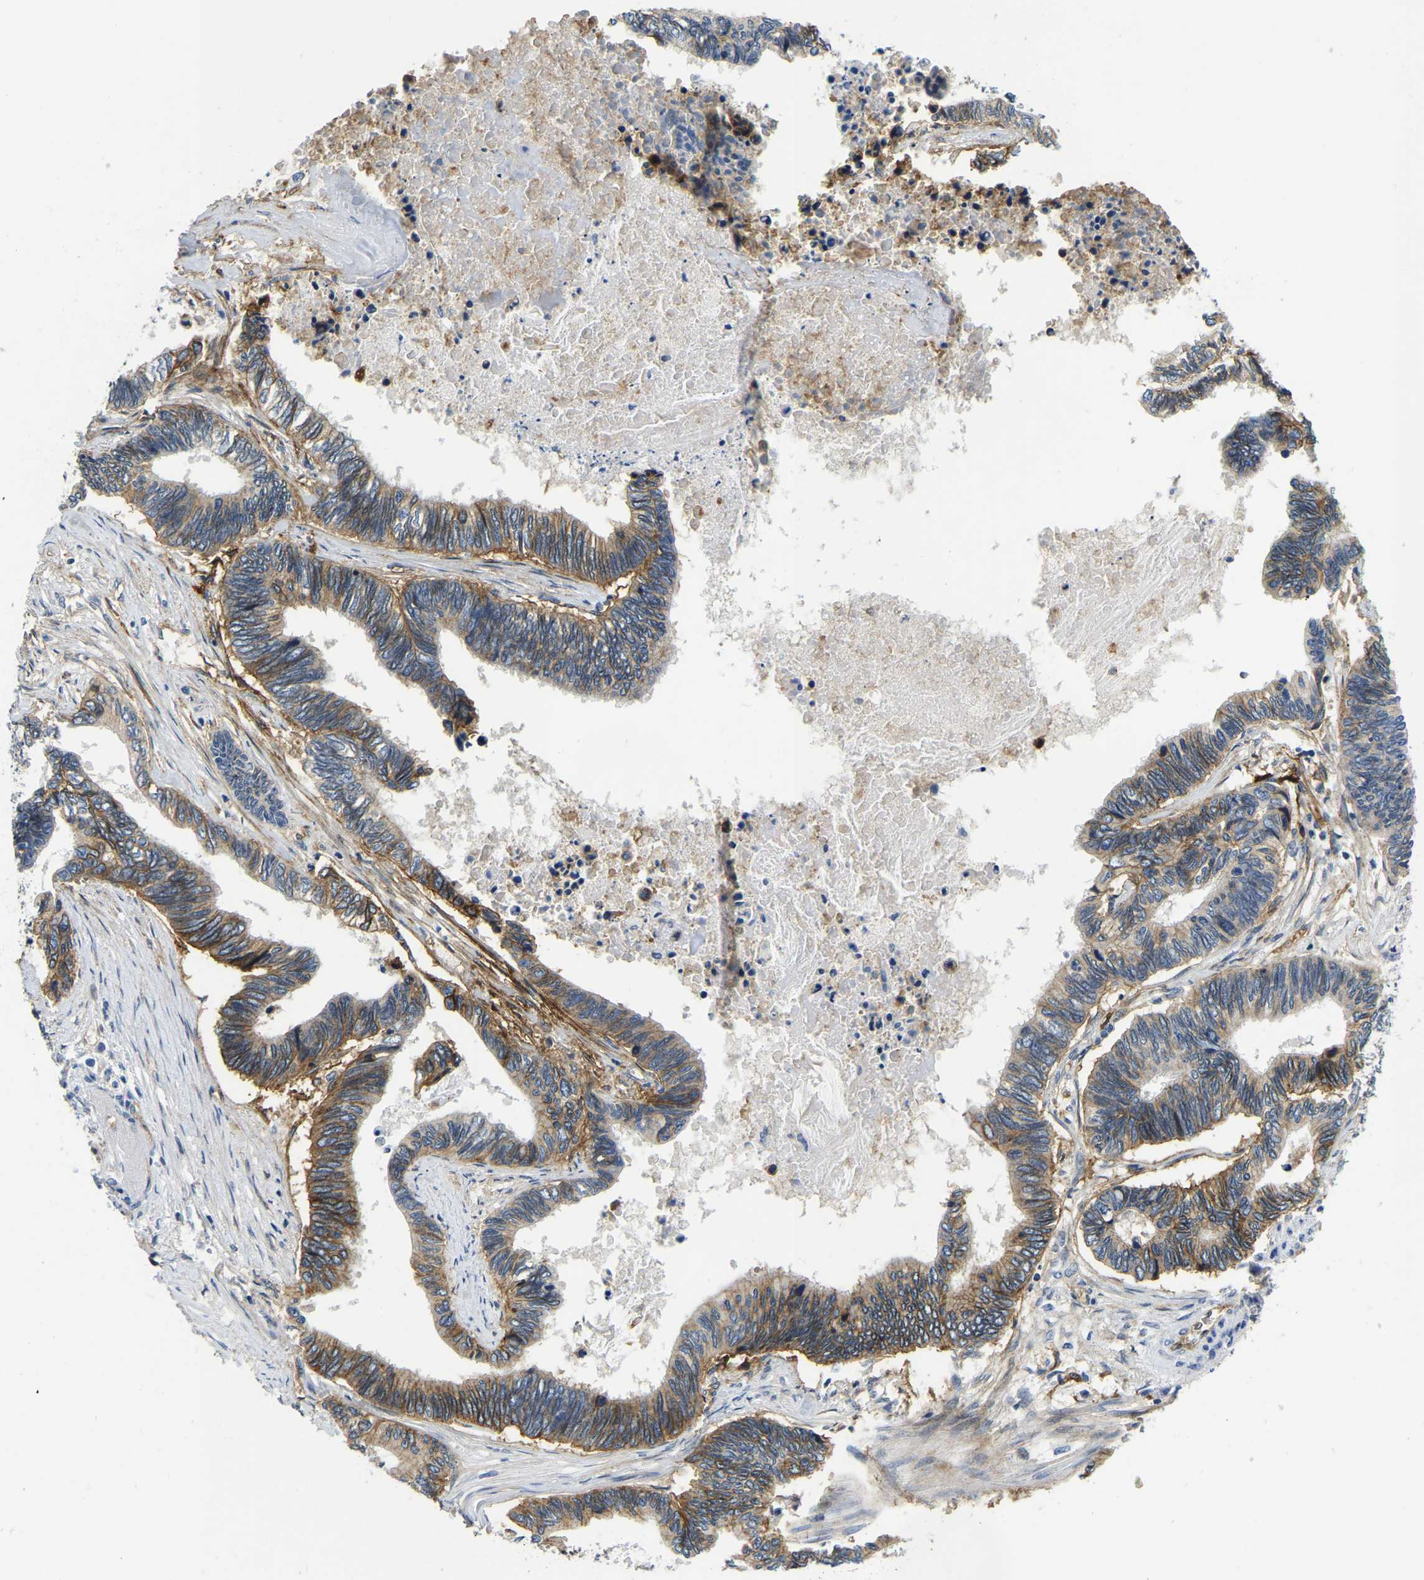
{"staining": {"intensity": "moderate", "quantity": ">75%", "location": "cytoplasmic/membranous"}, "tissue": "pancreatic cancer", "cell_type": "Tumor cells", "image_type": "cancer", "snomed": [{"axis": "morphology", "description": "Adenocarcinoma, NOS"}, {"axis": "topography", "description": "Pancreas"}], "caption": "Immunohistochemistry image of neoplastic tissue: pancreatic cancer (adenocarcinoma) stained using IHC exhibits medium levels of moderate protein expression localized specifically in the cytoplasmic/membranous of tumor cells, appearing as a cytoplasmic/membranous brown color.", "gene": "ITGA2", "patient": {"sex": "female", "age": 70}}